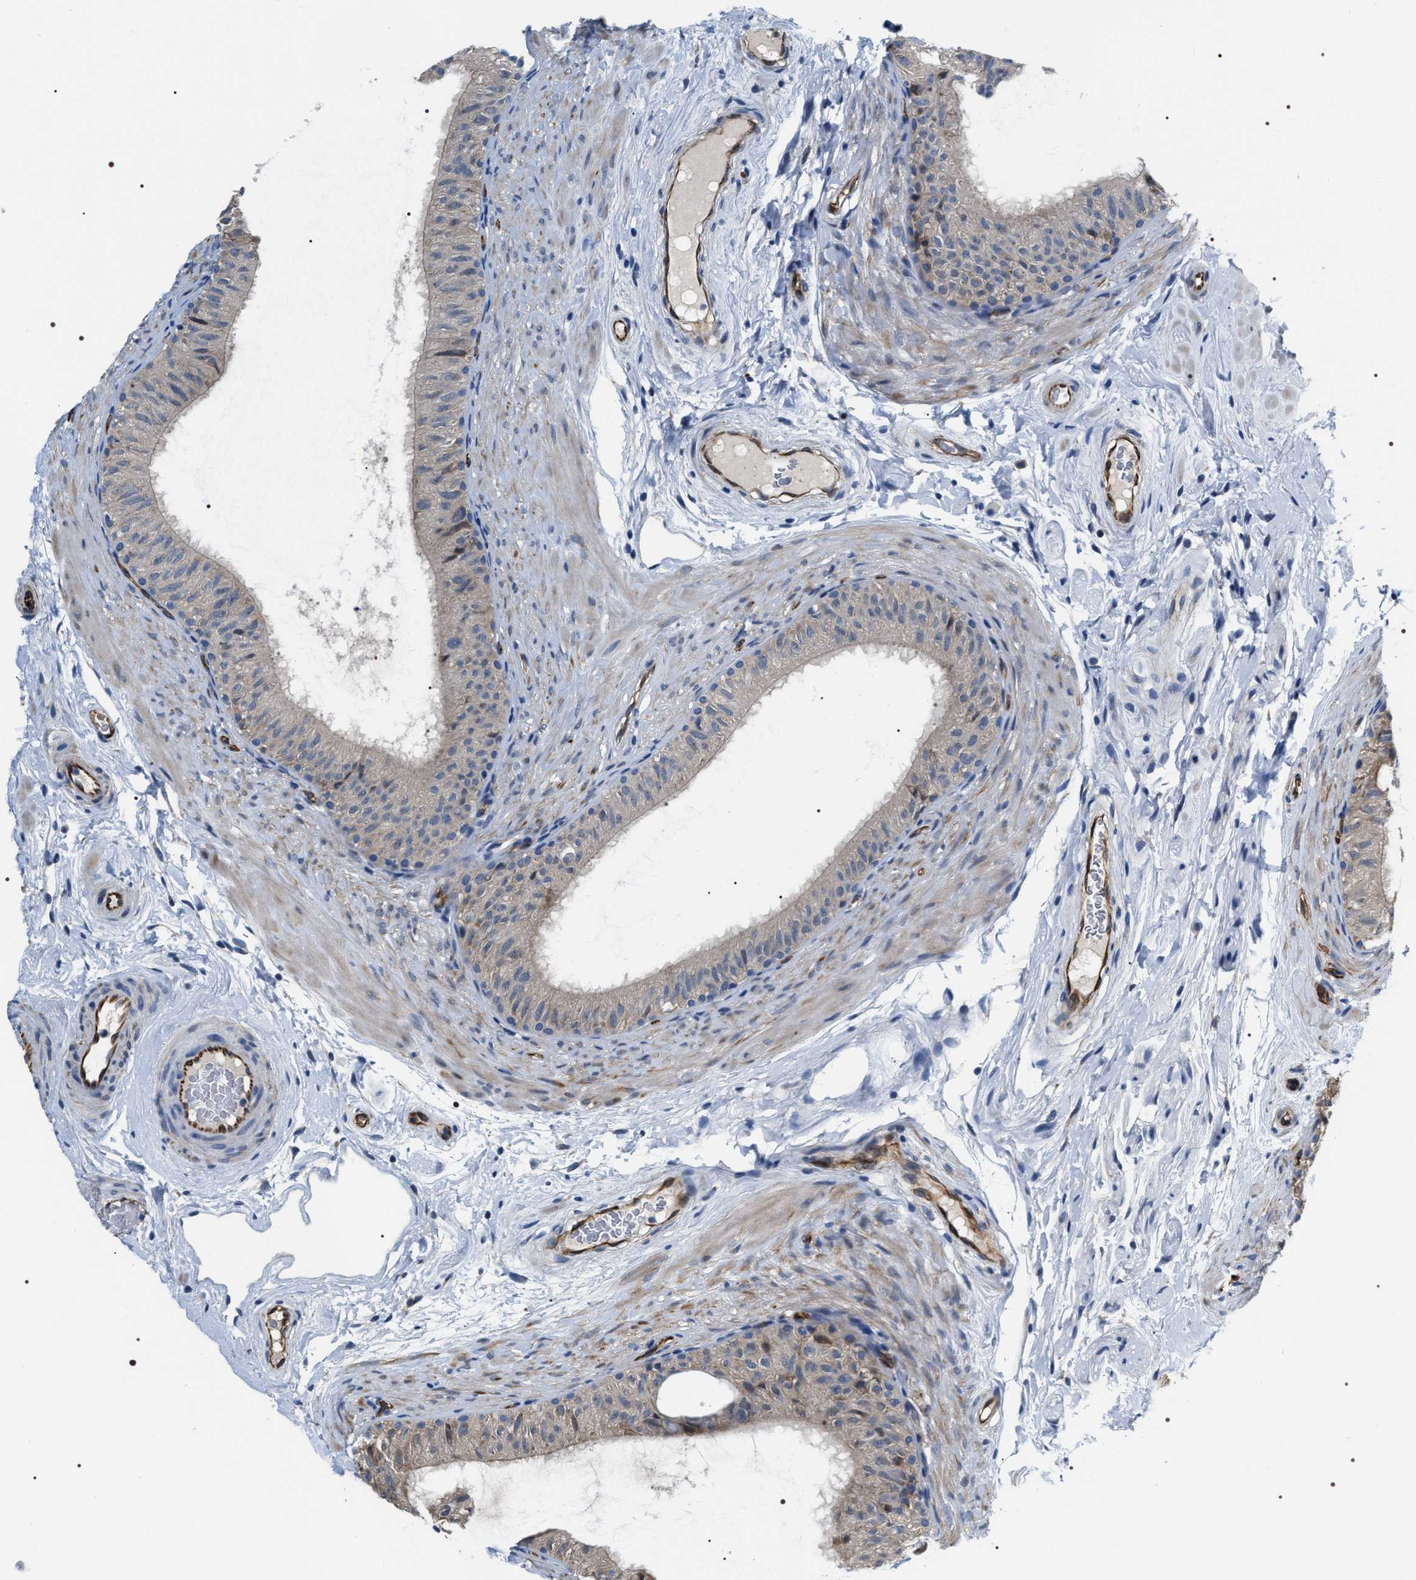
{"staining": {"intensity": "negative", "quantity": "none", "location": "none"}, "tissue": "epididymis", "cell_type": "Glandular cells", "image_type": "normal", "snomed": [{"axis": "morphology", "description": "Normal tissue, NOS"}, {"axis": "topography", "description": "Epididymis"}], "caption": "A high-resolution histopathology image shows immunohistochemistry staining of benign epididymis, which reveals no significant positivity in glandular cells.", "gene": "PKD1L1", "patient": {"sex": "male", "age": 34}}